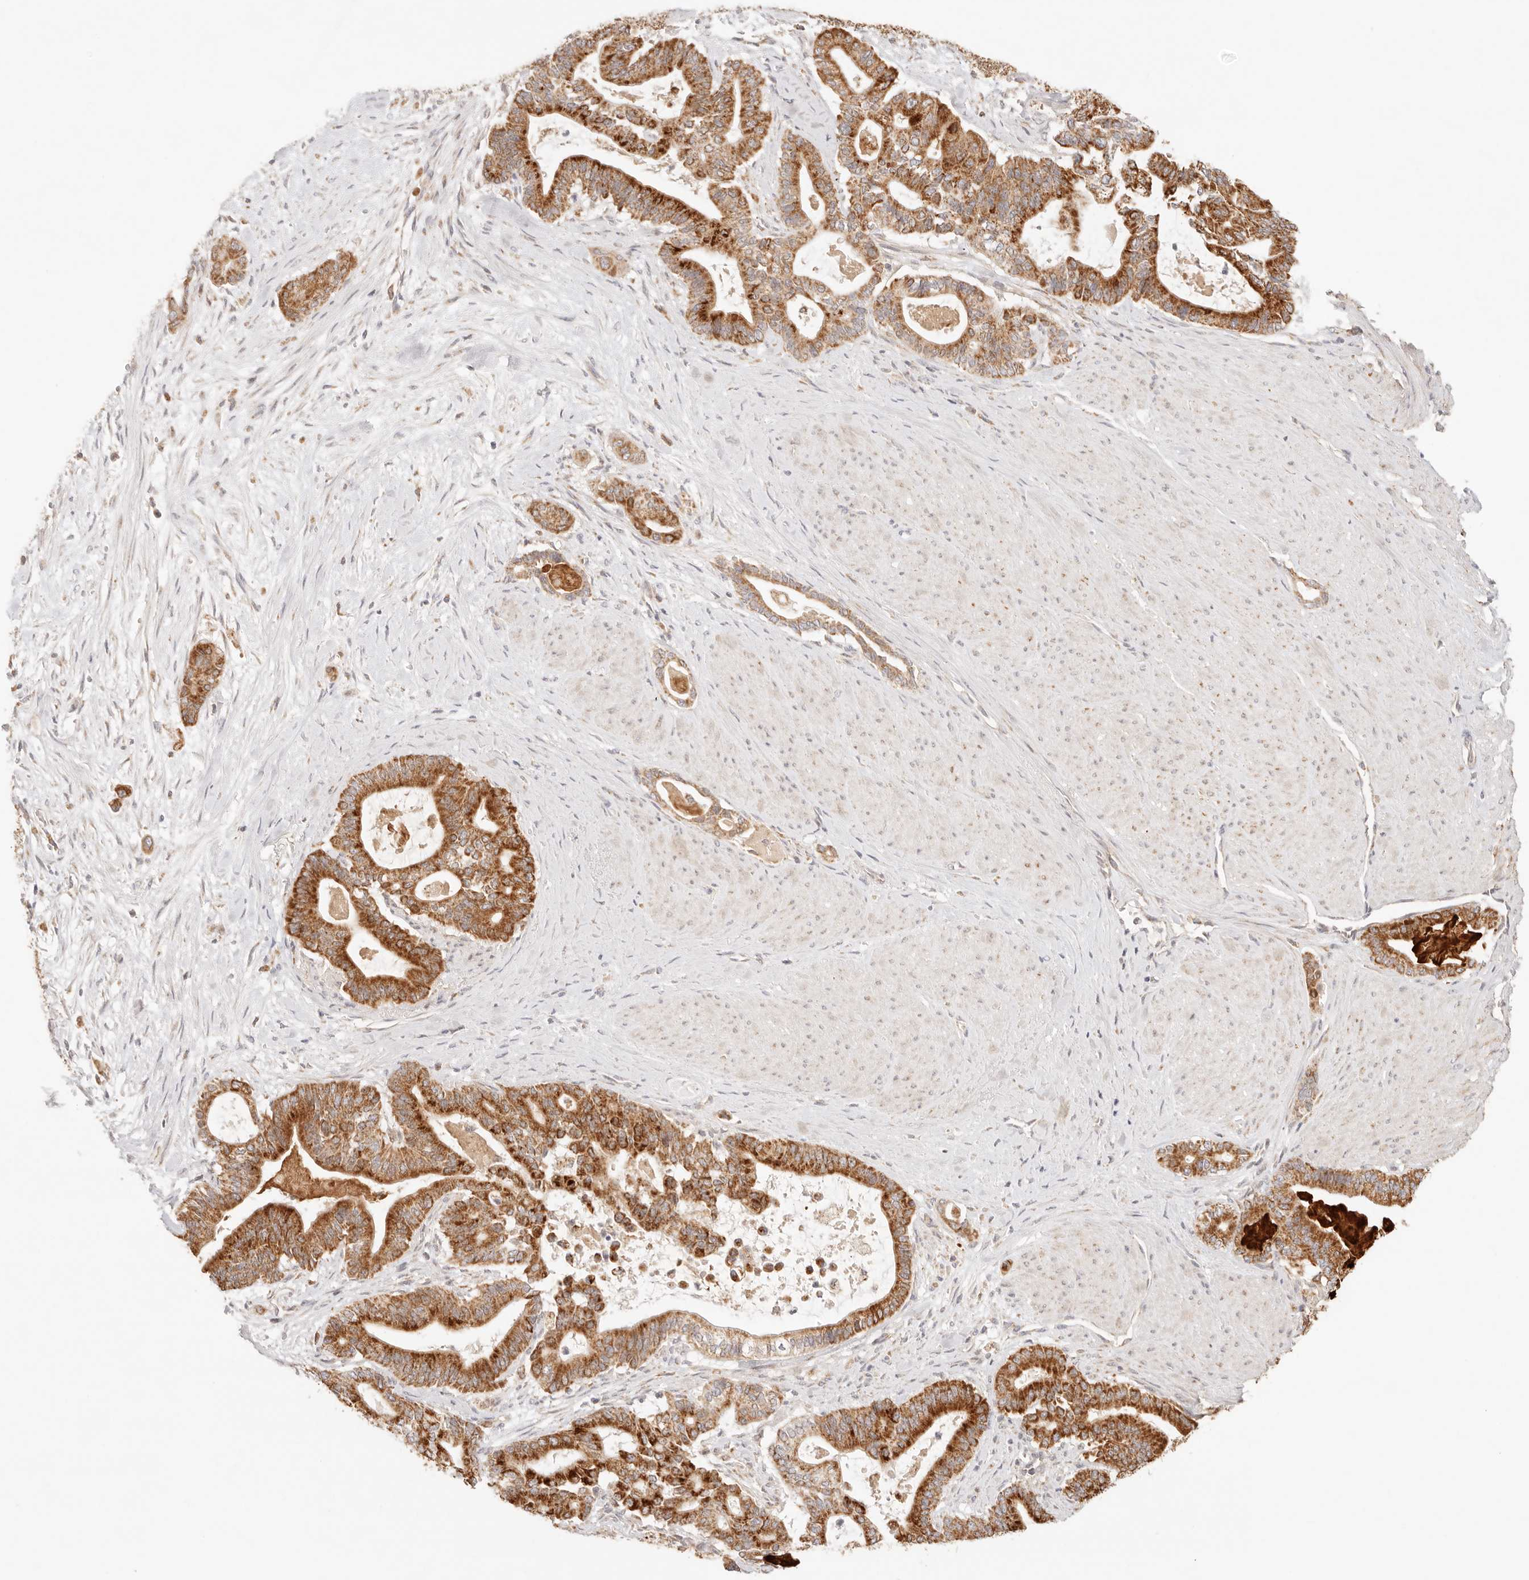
{"staining": {"intensity": "strong", "quantity": ">75%", "location": "cytoplasmic/membranous"}, "tissue": "pancreatic cancer", "cell_type": "Tumor cells", "image_type": "cancer", "snomed": [{"axis": "morphology", "description": "Adenocarcinoma, NOS"}, {"axis": "topography", "description": "Pancreas"}], "caption": "Tumor cells show strong cytoplasmic/membranous expression in approximately >75% of cells in adenocarcinoma (pancreatic).", "gene": "COA6", "patient": {"sex": "male", "age": 63}}